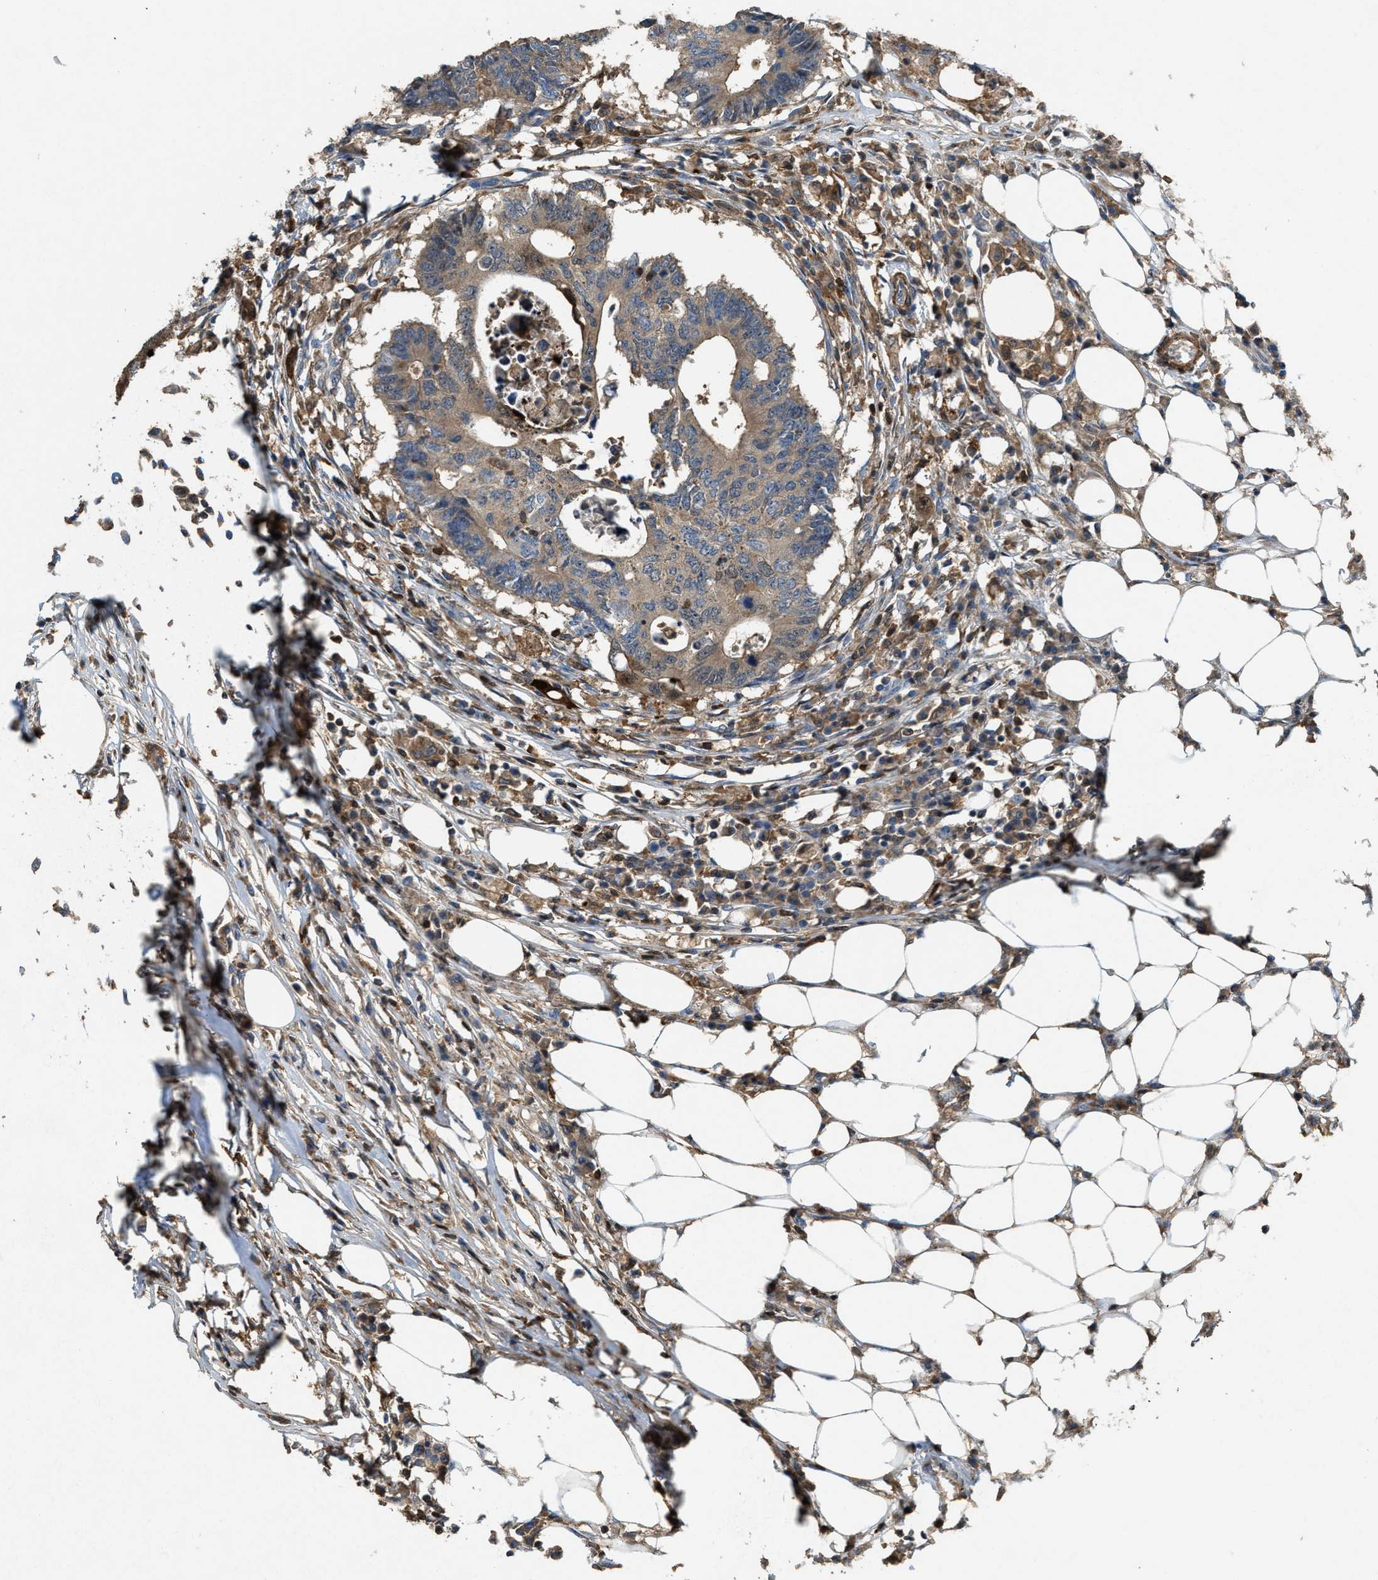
{"staining": {"intensity": "weak", "quantity": ">75%", "location": "cytoplasmic/membranous"}, "tissue": "colorectal cancer", "cell_type": "Tumor cells", "image_type": "cancer", "snomed": [{"axis": "morphology", "description": "Adenocarcinoma, NOS"}, {"axis": "topography", "description": "Colon"}], "caption": "This histopathology image displays immunohistochemistry (IHC) staining of human colorectal adenocarcinoma, with low weak cytoplasmic/membranous expression in about >75% of tumor cells.", "gene": "SERPINB5", "patient": {"sex": "male", "age": 71}}